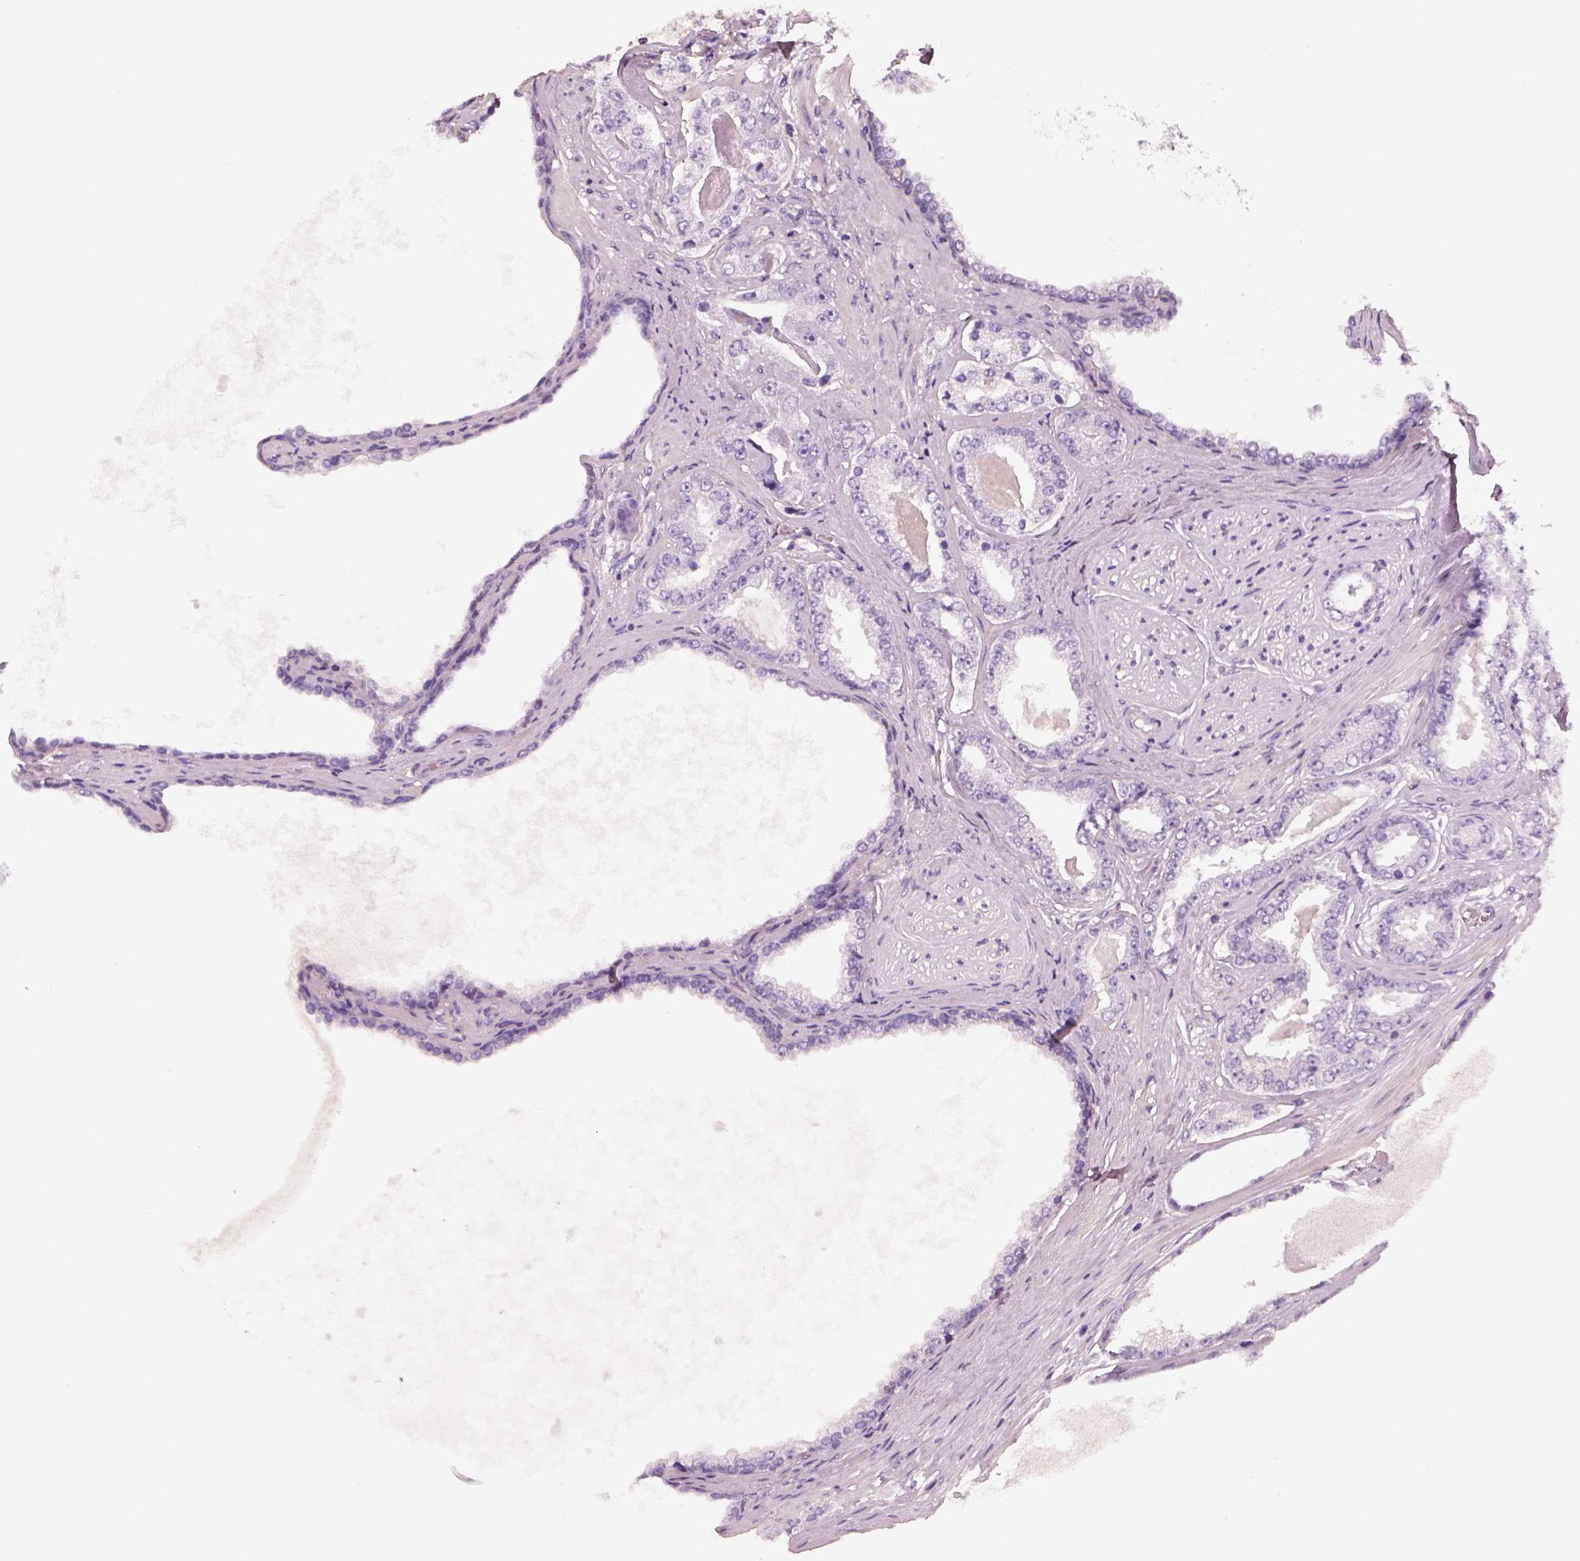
{"staining": {"intensity": "negative", "quantity": "none", "location": "none"}, "tissue": "prostate cancer", "cell_type": "Tumor cells", "image_type": "cancer", "snomed": [{"axis": "morphology", "description": "Adenocarcinoma, NOS"}, {"axis": "topography", "description": "Prostate"}], "caption": "Tumor cells show no significant staining in prostate cancer.", "gene": "OTUD6A", "patient": {"sex": "male", "age": 64}}